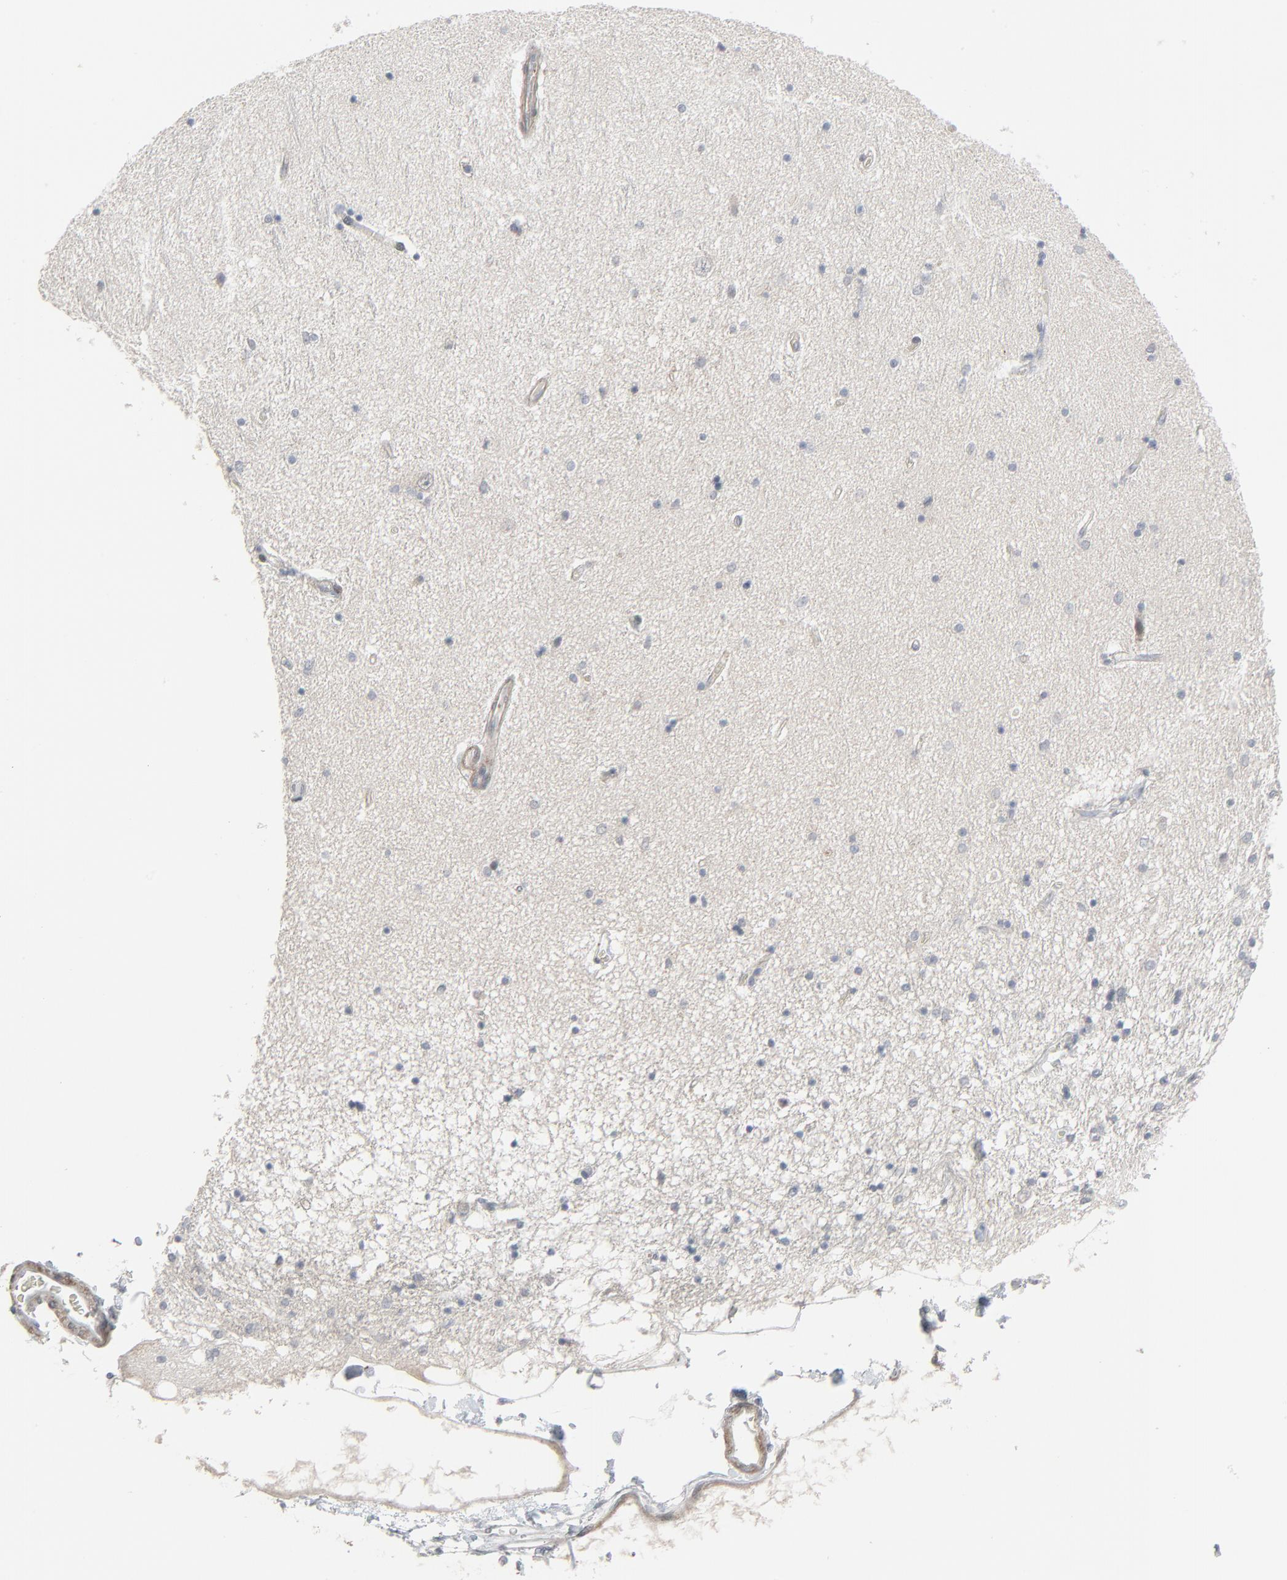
{"staining": {"intensity": "negative", "quantity": "none", "location": "none"}, "tissue": "hippocampus", "cell_type": "Glial cells", "image_type": "normal", "snomed": [{"axis": "morphology", "description": "Normal tissue, NOS"}, {"axis": "topography", "description": "Hippocampus"}], "caption": "DAB (3,3'-diaminobenzidine) immunohistochemical staining of unremarkable human hippocampus demonstrates no significant expression in glial cells. Nuclei are stained in blue.", "gene": "NEUROD1", "patient": {"sex": "female", "age": 54}}